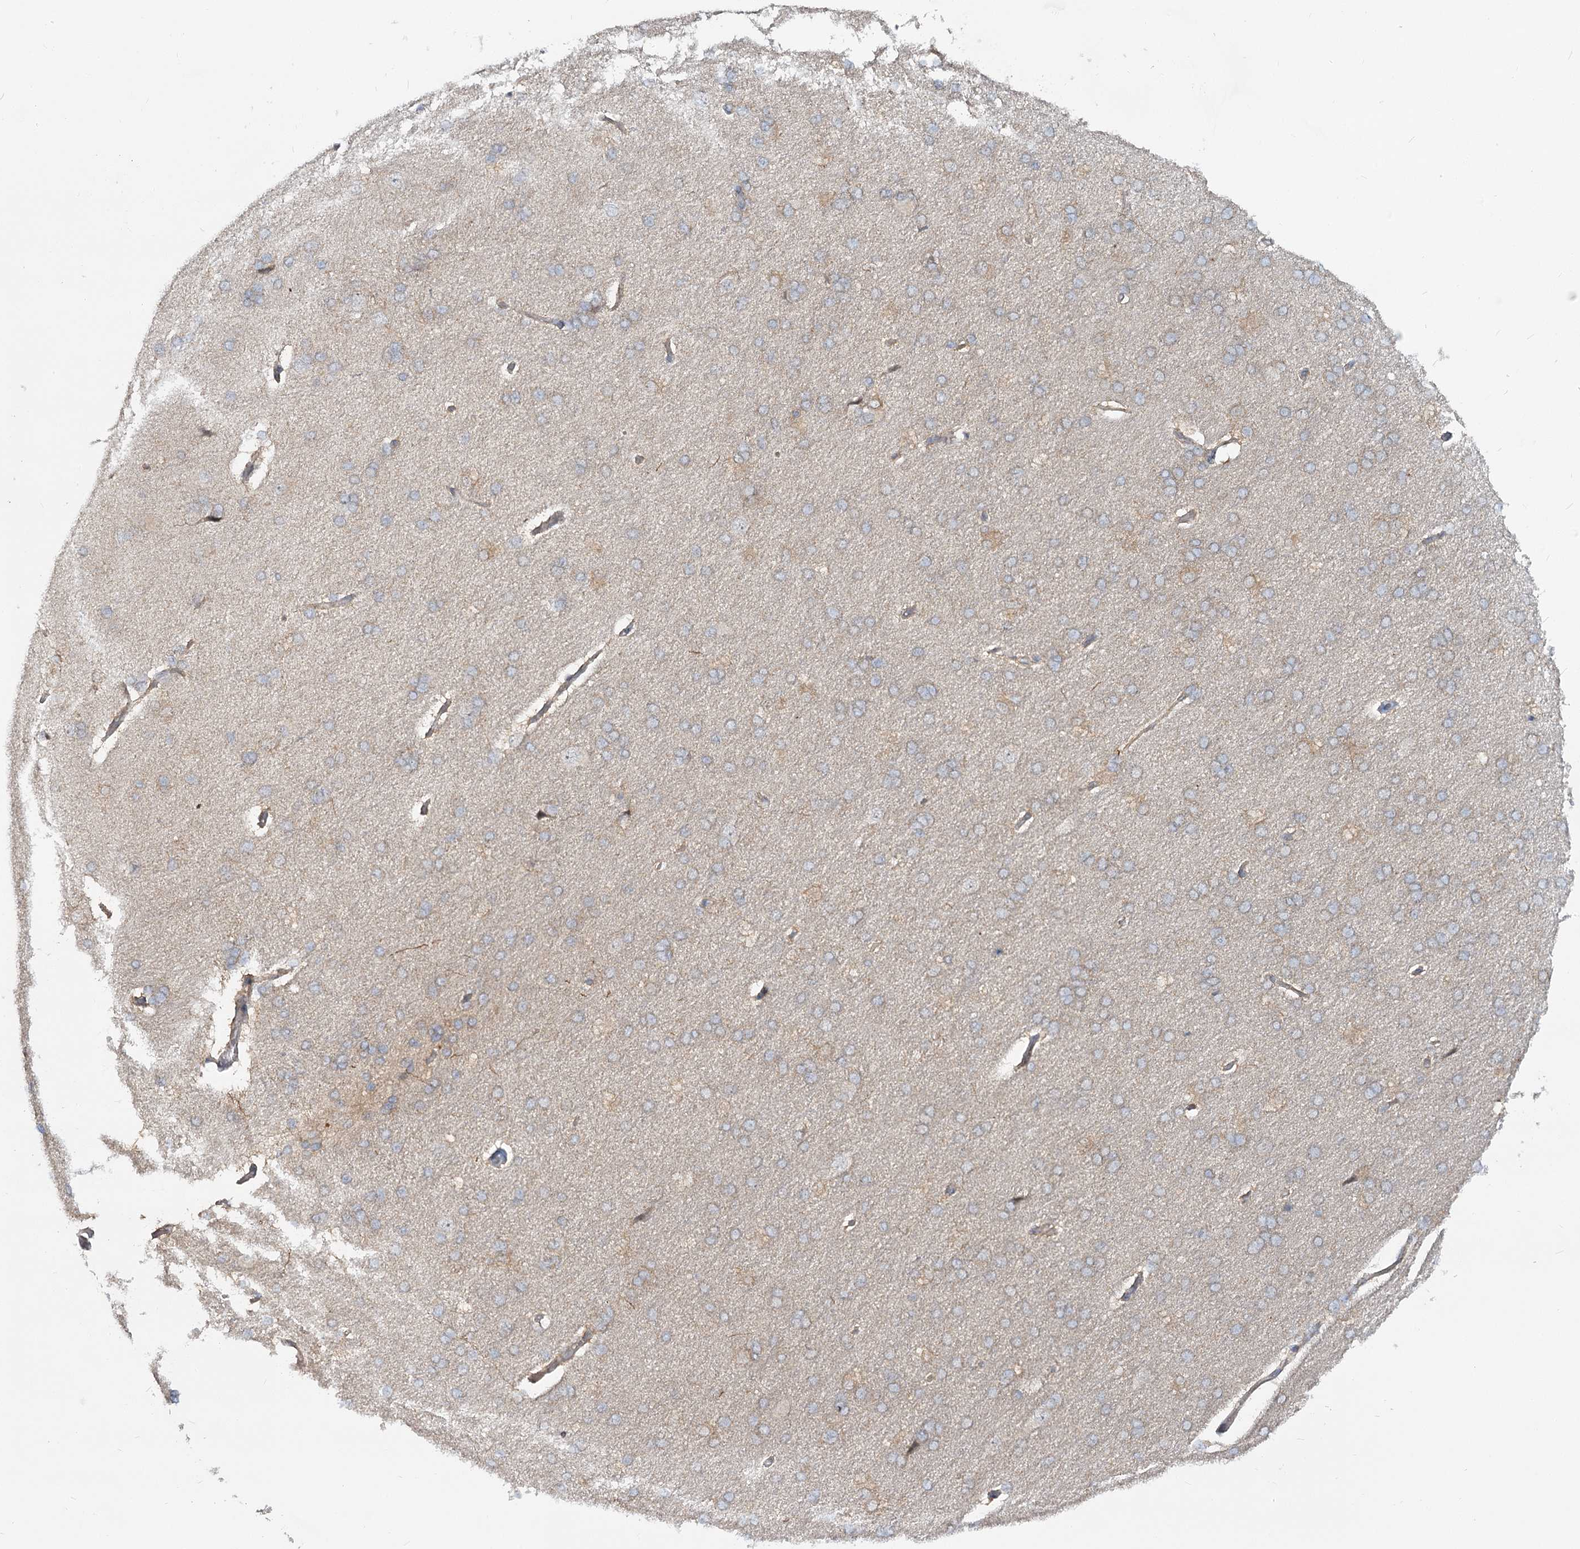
{"staining": {"intensity": "negative", "quantity": "none", "location": "none"}, "tissue": "cerebral cortex", "cell_type": "Endothelial cells", "image_type": "normal", "snomed": [{"axis": "morphology", "description": "Normal tissue, NOS"}, {"axis": "topography", "description": "Cerebral cortex"}], "caption": "DAB (3,3'-diaminobenzidine) immunohistochemical staining of normal human cerebral cortex displays no significant positivity in endothelial cells. The staining is performed using DAB (3,3'-diaminobenzidine) brown chromogen with nuclei counter-stained in using hematoxylin.", "gene": "TBC1D9B", "patient": {"sex": "male", "age": 62}}